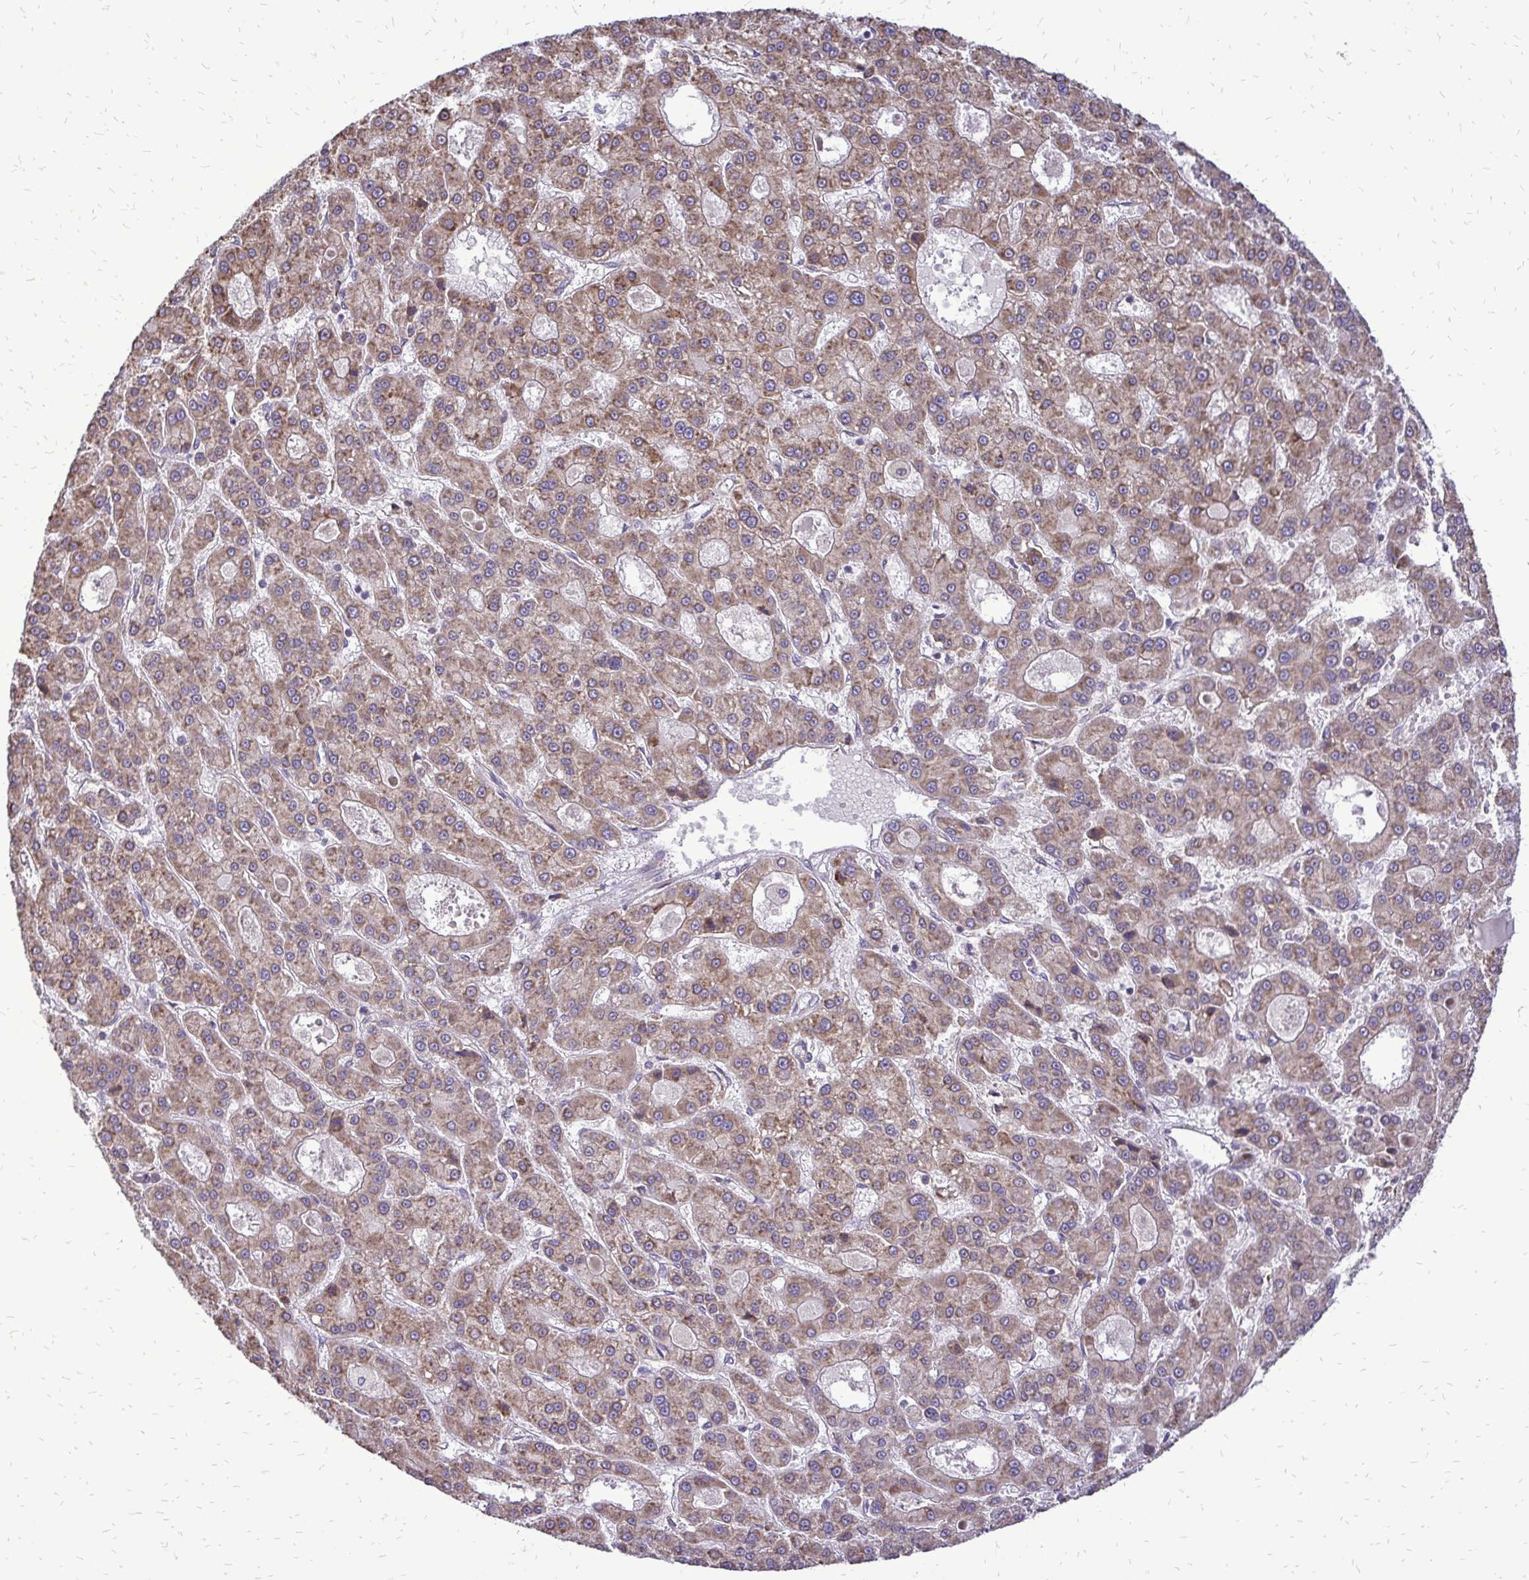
{"staining": {"intensity": "weak", "quantity": ">75%", "location": "cytoplasmic/membranous"}, "tissue": "liver cancer", "cell_type": "Tumor cells", "image_type": "cancer", "snomed": [{"axis": "morphology", "description": "Carcinoma, Hepatocellular, NOS"}, {"axis": "topography", "description": "Liver"}], "caption": "Liver cancer tissue demonstrates weak cytoplasmic/membranous staining in approximately >75% of tumor cells", "gene": "RPS3", "patient": {"sex": "male", "age": 70}}